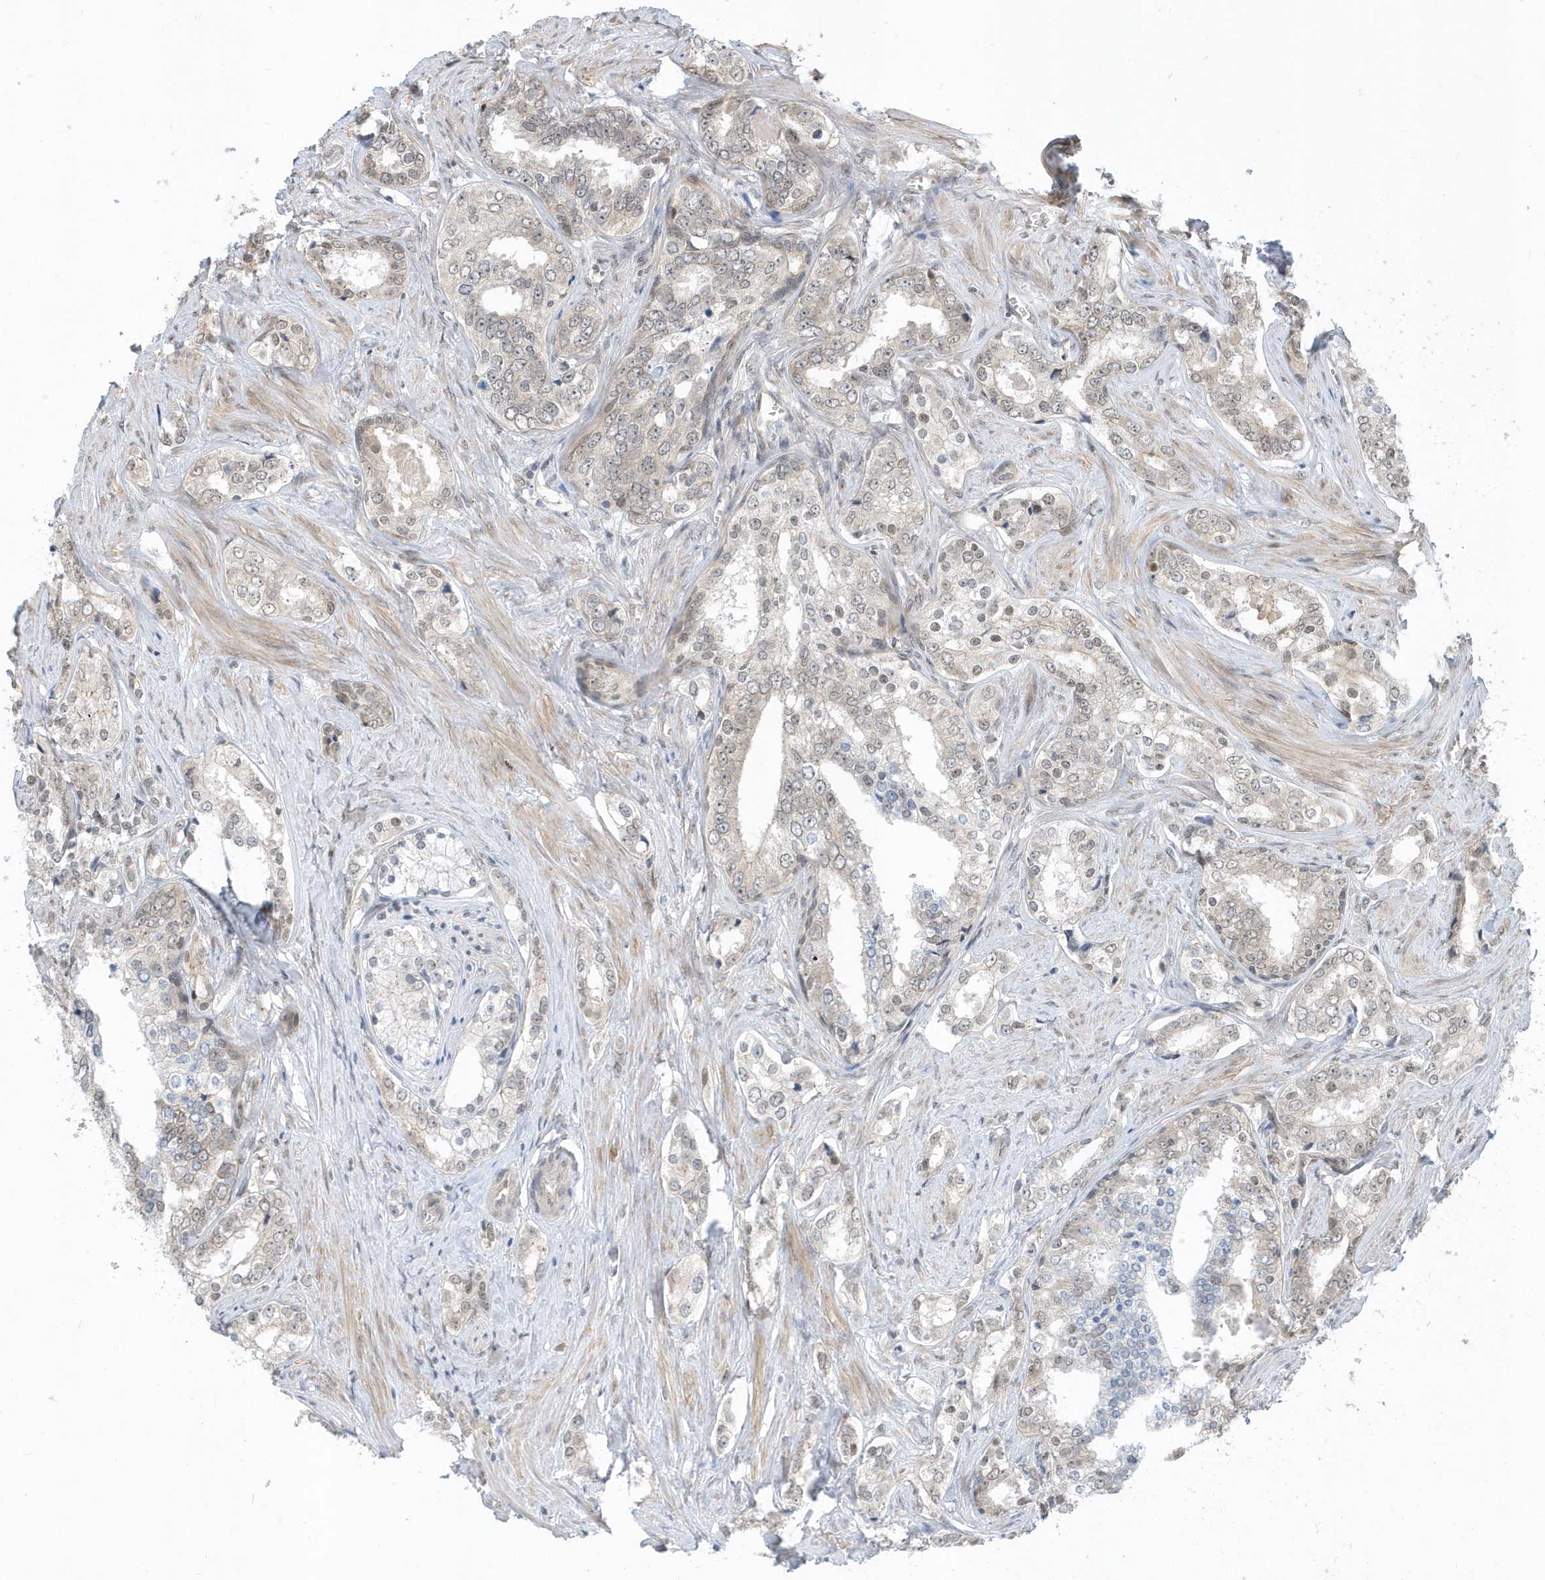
{"staining": {"intensity": "negative", "quantity": "none", "location": "none"}, "tissue": "prostate cancer", "cell_type": "Tumor cells", "image_type": "cancer", "snomed": [{"axis": "morphology", "description": "Adenocarcinoma, High grade"}, {"axis": "topography", "description": "Prostate"}], "caption": "Tumor cells show no significant positivity in prostate cancer (adenocarcinoma (high-grade)). Nuclei are stained in blue.", "gene": "USP53", "patient": {"sex": "male", "age": 66}}